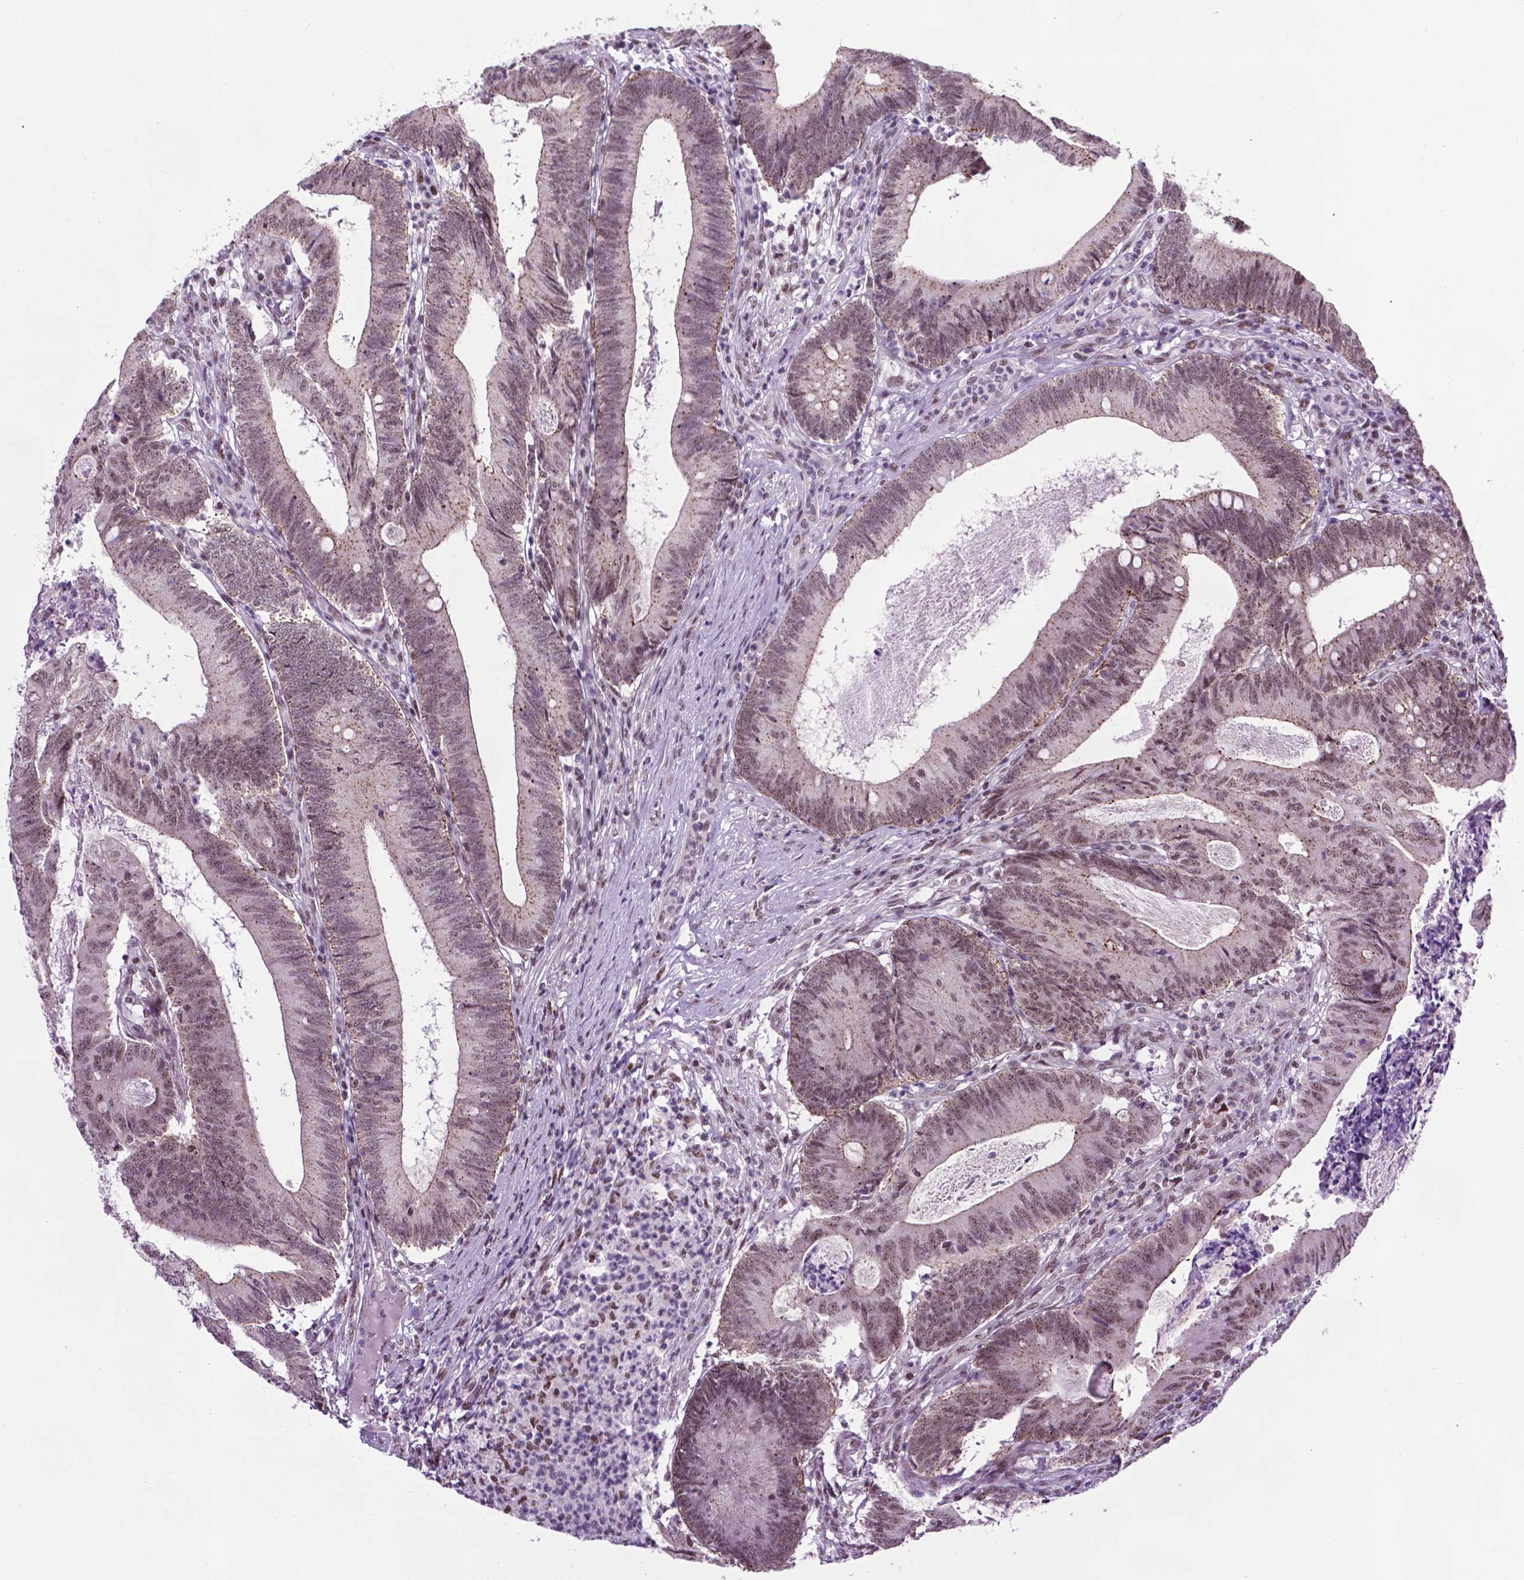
{"staining": {"intensity": "weak", "quantity": ">75%", "location": "nuclear"}, "tissue": "colorectal cancer", "cell_type": "Tumor cells", "image_type": "cancer", "snomed": [{"axis": "morphology", "description": "Adenocarcinoma, NOS"}, {"axis": "topography", "description": "Colon"}], "caption": "This is a photomicrograph of immunohistochemistry (IHC) staining of colorectal adenocarcinoma, which shows weak expression in the nuclear of tumor cells.", "gene": "EAF1", "patient": {"sex": "female", "age": 70}}